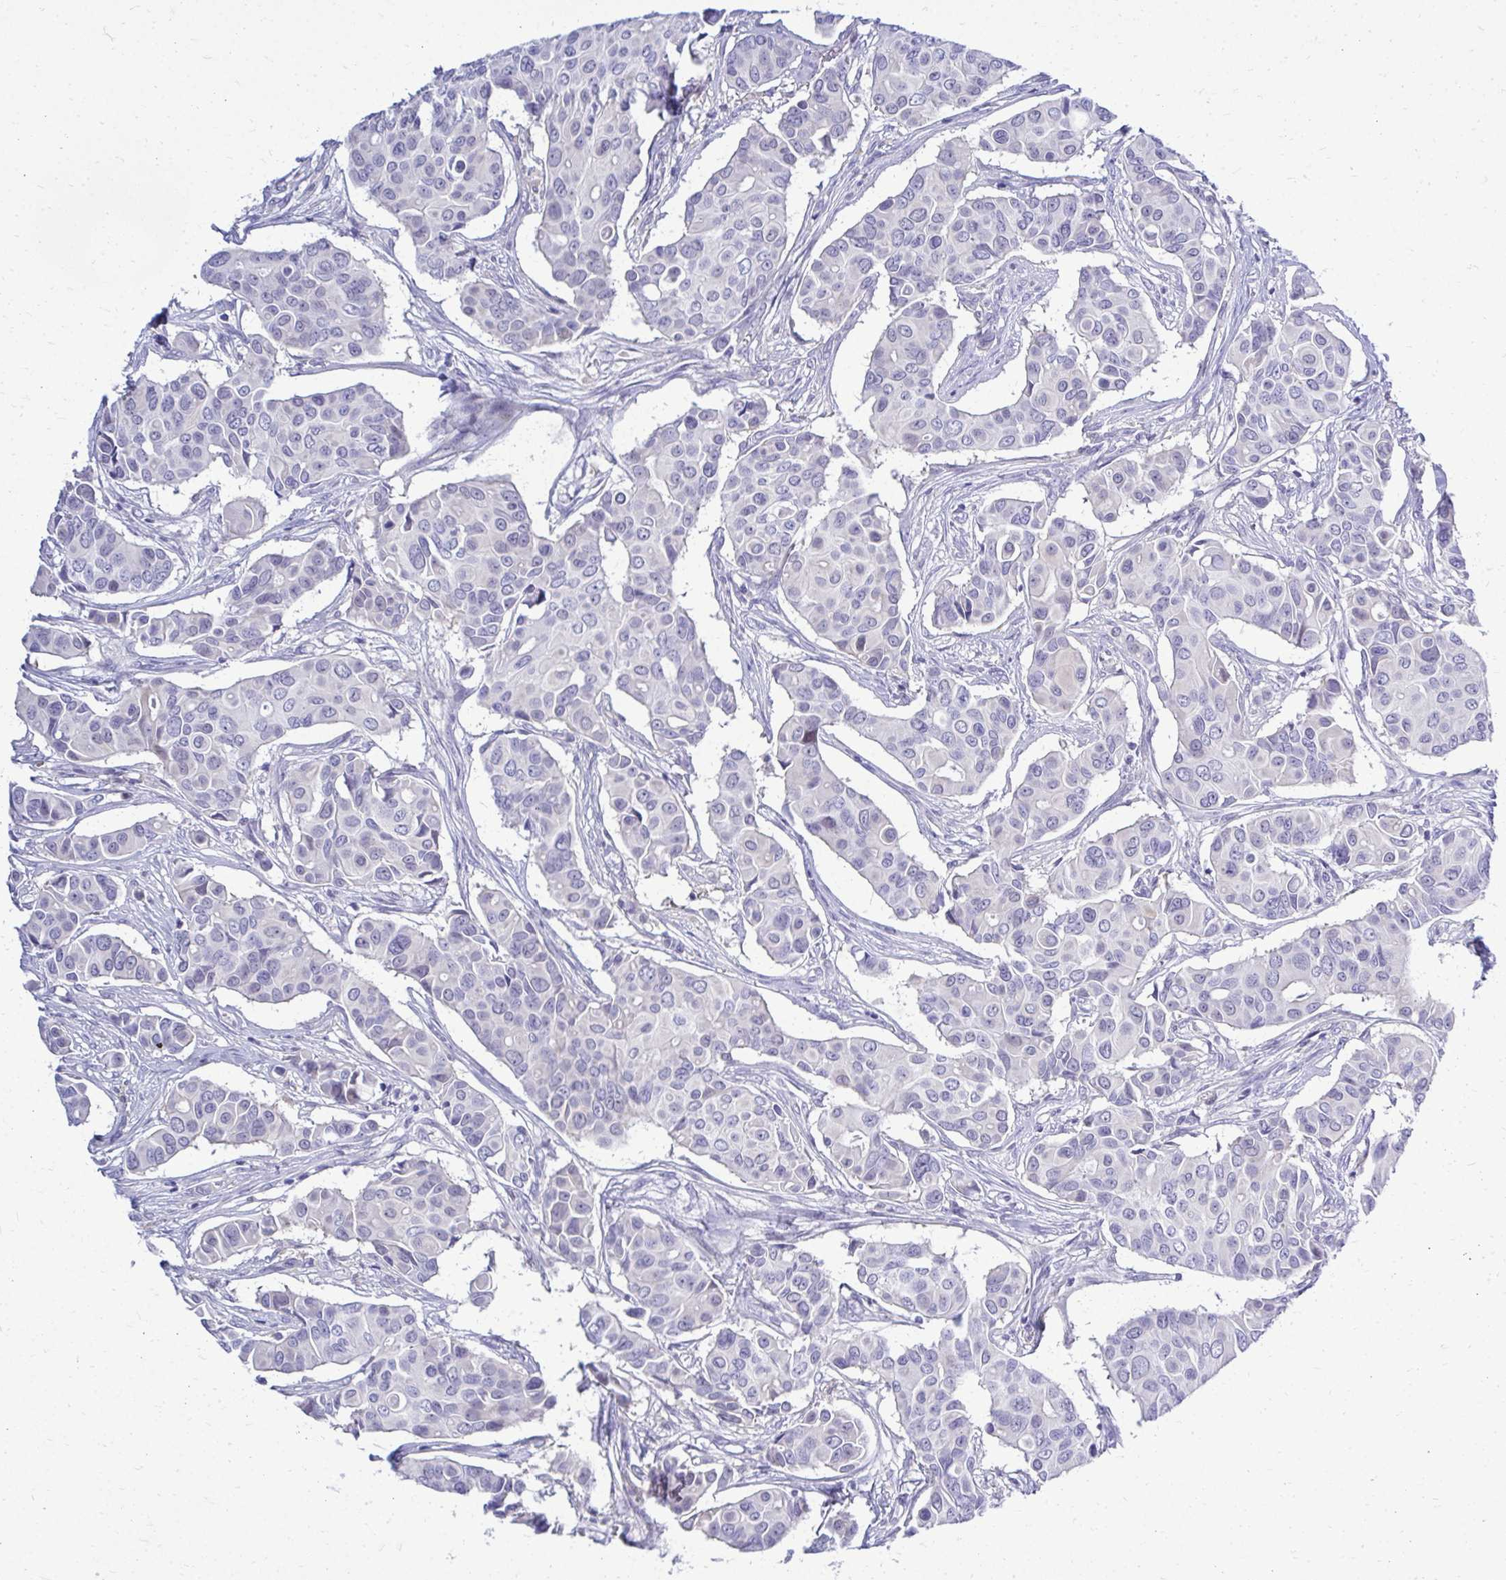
{"staining": {"intensity": "negative", "quantity": "none", "location": "none"}, "tissue": "breast cancer", "cell_type": "Tumor cells", "image_type": "cancer", "snomed": [{"axis": "morphology", "description": "Normal tissue, NOS"}, {"axis": "morphology", "description": "Duct carcinoma"}, {"axis": "topography", "description": "Skin"}, {"axis": "topography", "description": "Breast"}], "caption": "IHC micrograph of breast invasive ductal carcinoma stained for a protein (brown), which displays no positivity in tumor cells.", "gene": "ZSWIM9", "patient": {"sex": "female", "age": 54}}